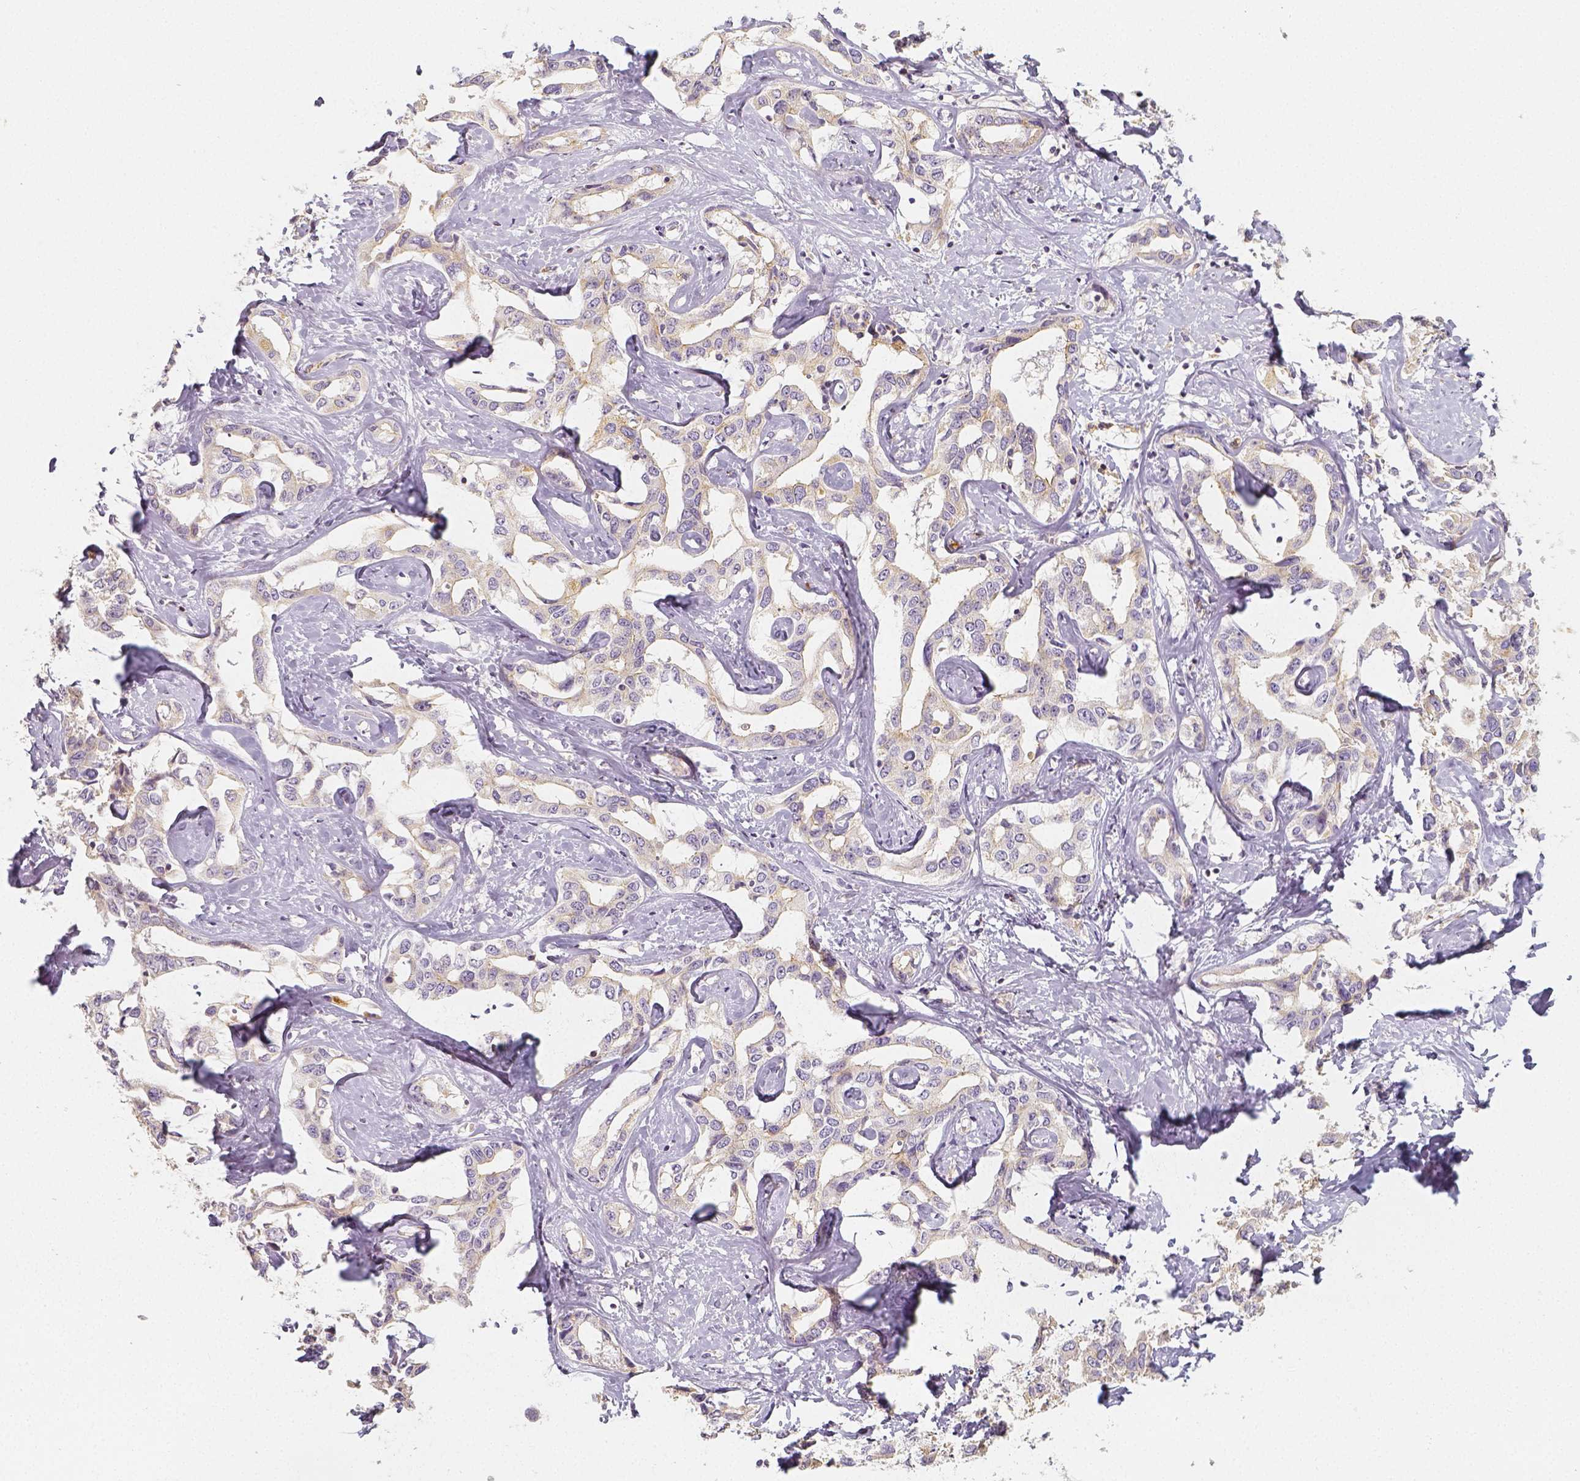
{"staining": {"intensity": "weak", "quantity": ">75%", "location": "cytoplasmic/membranous"}, "tissue": "liver cancer", "cell_type": "Tumor cells", "image_type": "cancer", "snomed": [{"axis": "morphology", "description": "Cholangiocarcinoma"}, {"axis": "topography", "description": "Liver"}], "caption": "A brown stain highlights weak cytoplasmic/membranous staining of a protein in human cholangiocarcinoma (liver) tumor cells.", "gene": "PTPRJ", "patient": {"sex": "male", "age": 59}}